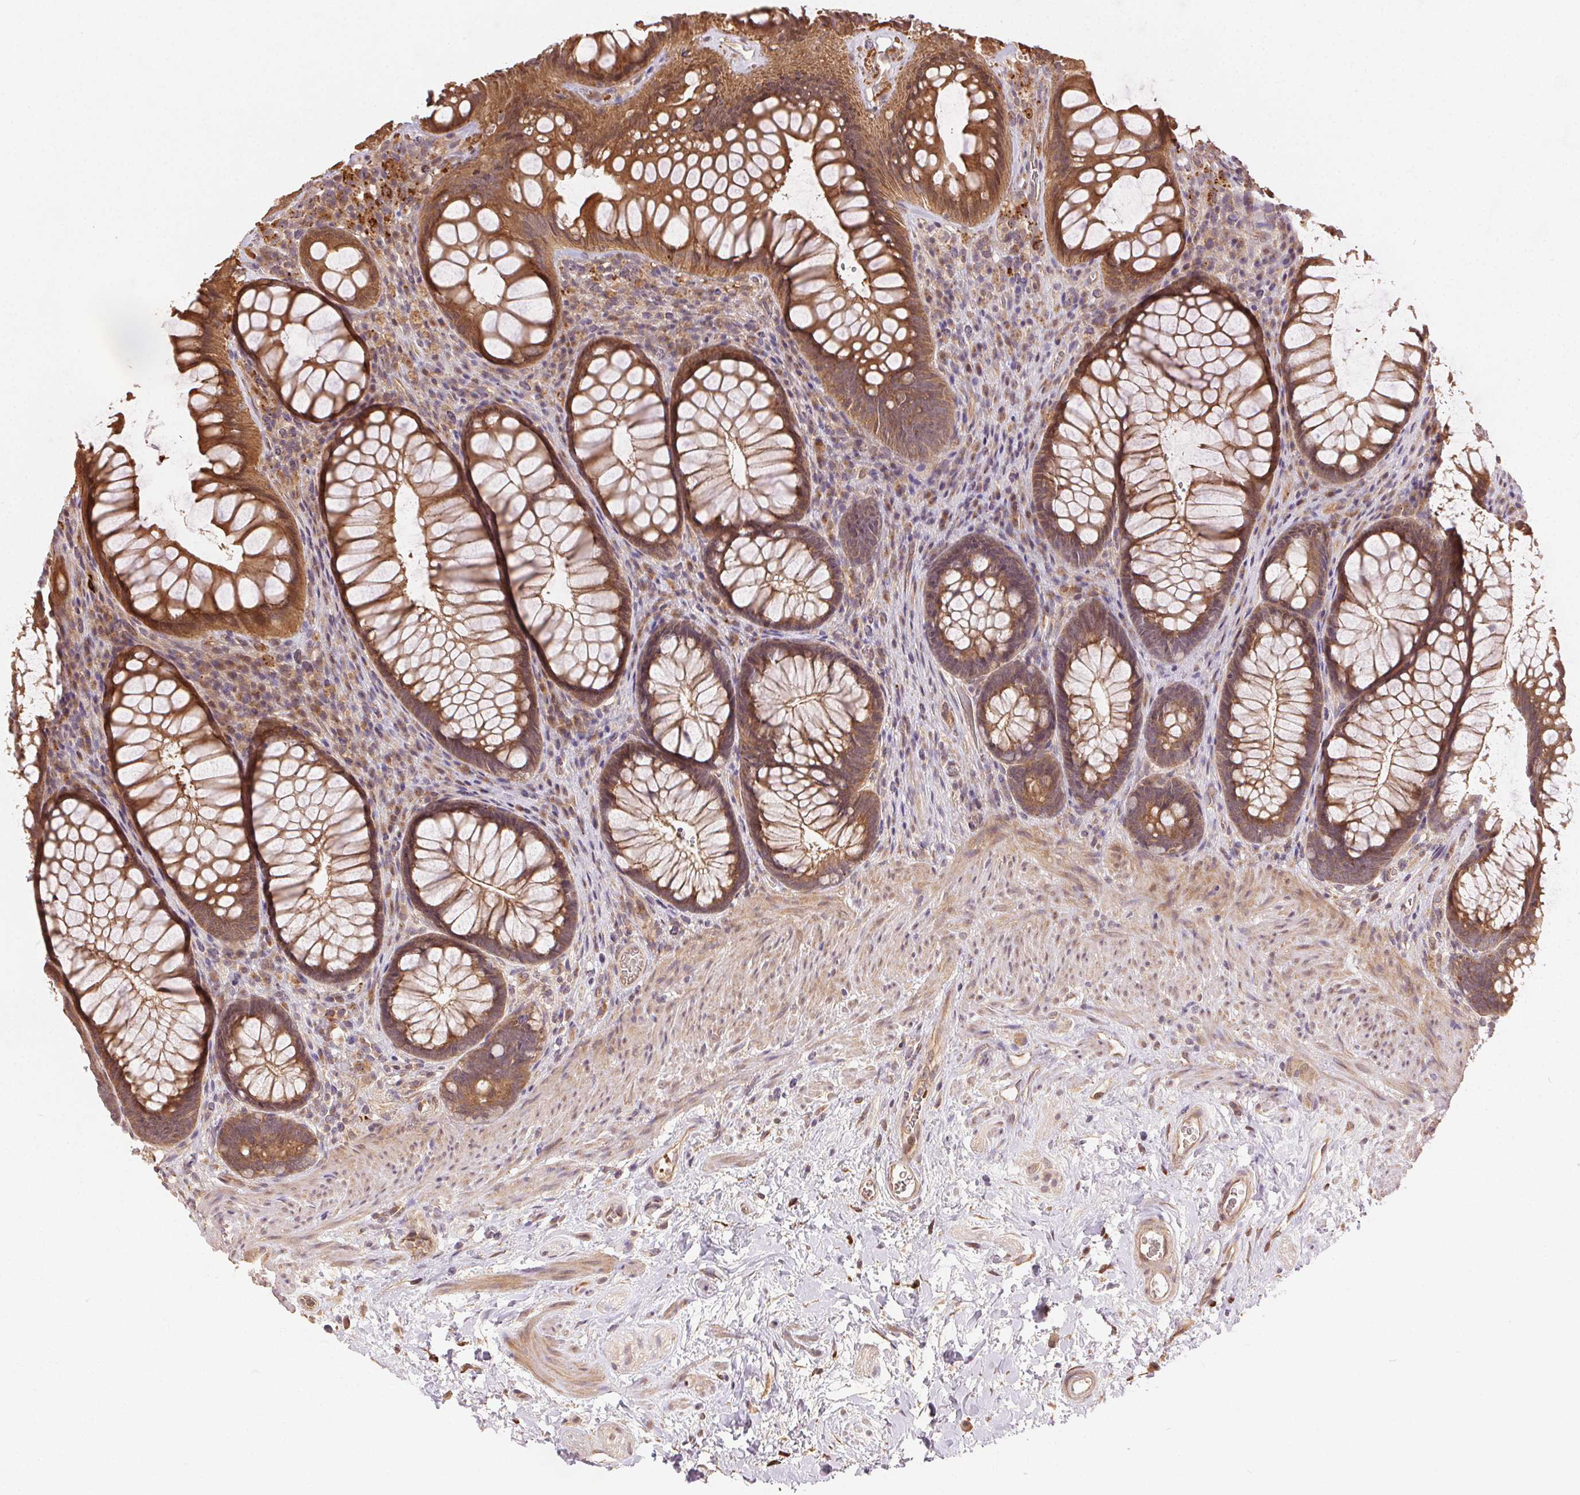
{"staining": {"intensity": "strong", "quantity": ">75%", "location": "cytoplasmic/membranous"}, "tissue": "rectum", "cell_type": "Glandular cells", "image_type": "normal", "snomed": [{"axis": "morphology", "description": "Normal tissue, NOS"}, {"axis": "topography", "description": "Smooth muscle"}, {"axis": "topography", "description": "Rectum"}], "caption": "Immunohistochemistry (IHC) (DAB) staining of benign rectum displays strong cytoplasmic/membranous protein positivity in approximately >75% of glandular cells. The staining was performed using DAB, with brown indicating positive protein expression. Nuclei are stained blue with hematoxylin.", "gene": "KLHL15", "patient": {"sex": "male", "age": 53}}